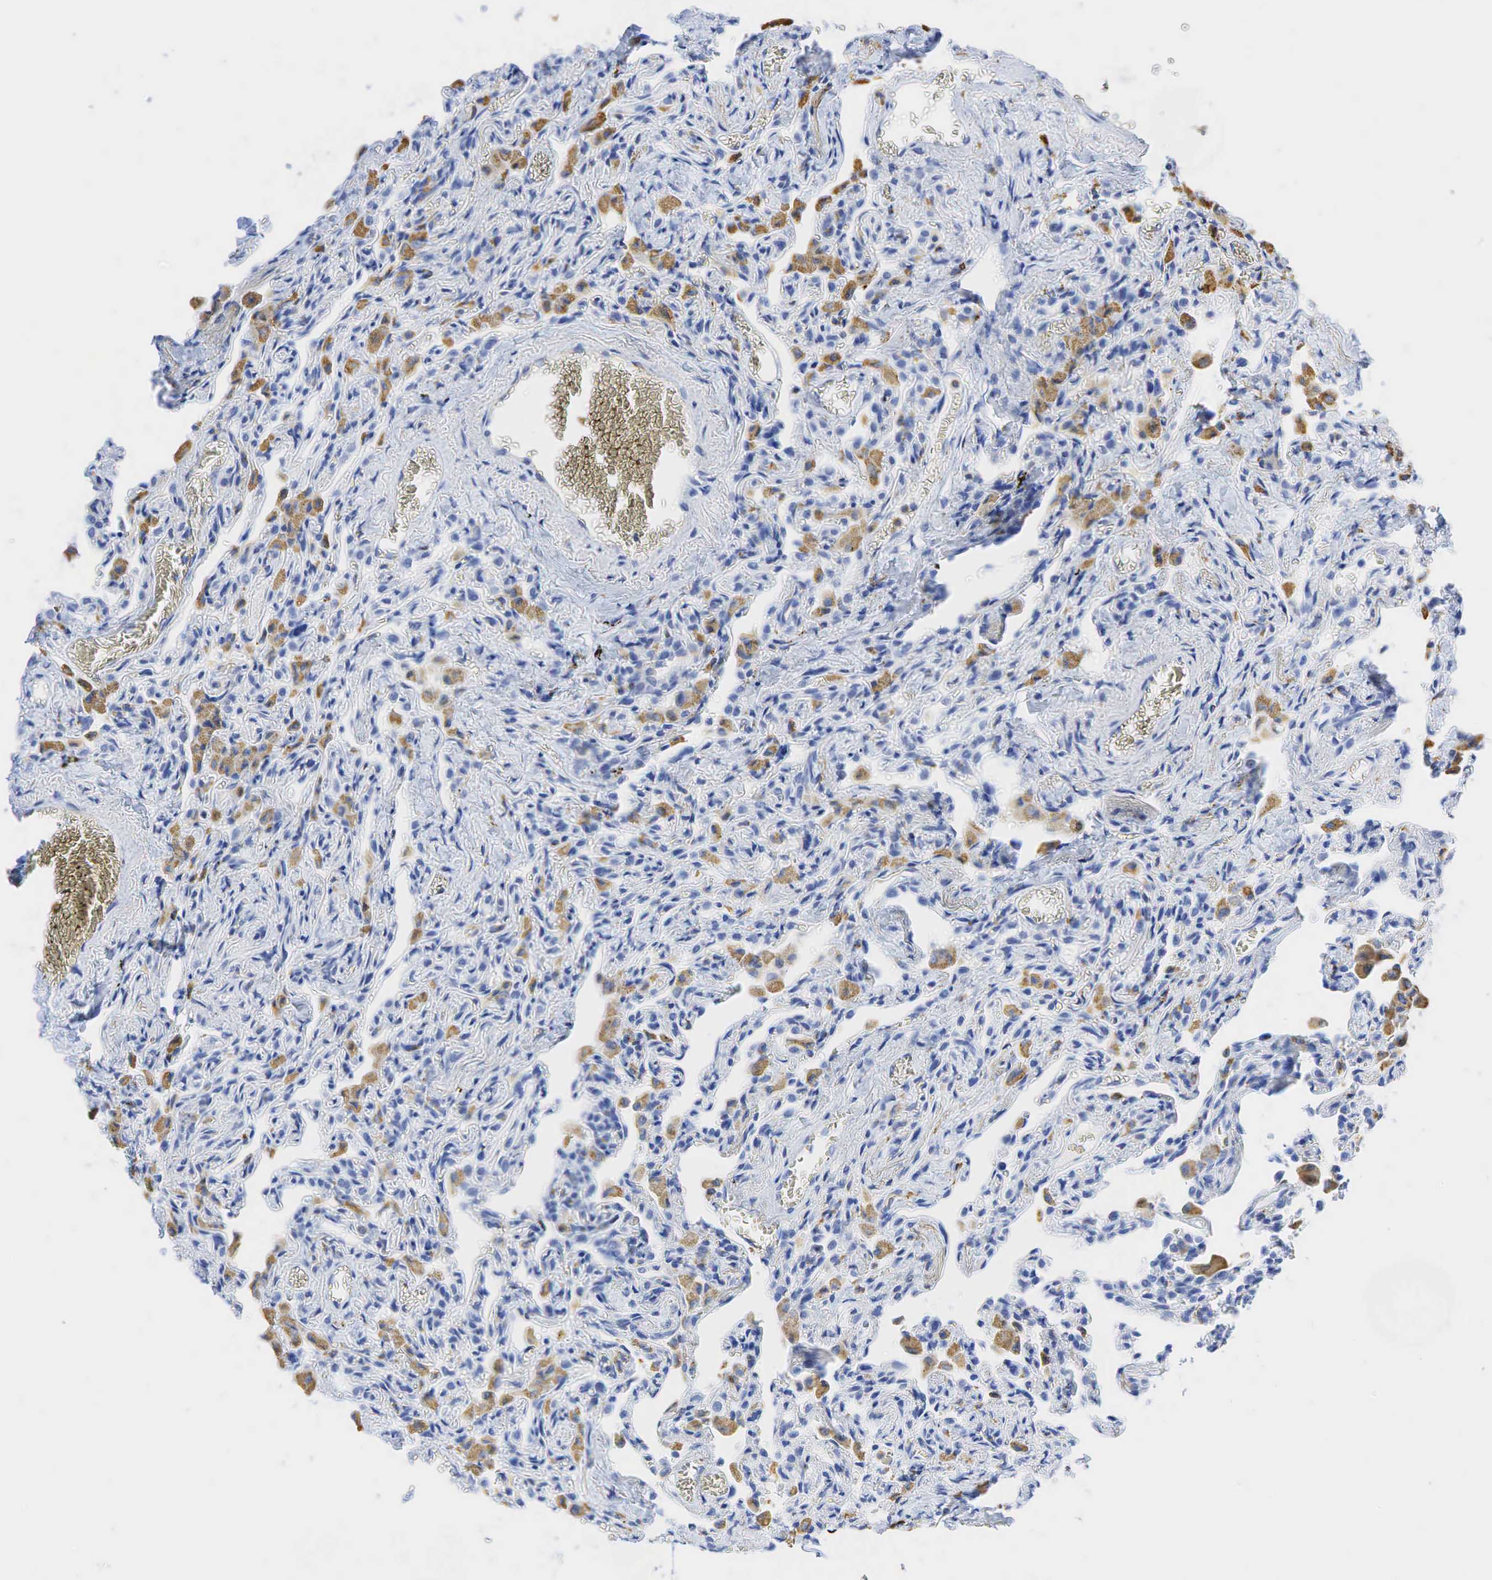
{"staining": {"intensity": "negative", "quantity": "none", "location": "none"}, "tissue": "lung", "cell_type": "Alveolar cells", "image_type": "normal", "snomed": [{"axis": "morphology", "description": "Normal tissue, NOS"}, {"axis": "topography", "description": "Lung"}], "caption": "Immunohistochemistry of normal lung exhibits no staining in alveolar cells. The staining was performed using DAB (3,3'-diaminobenzidine) to visualize the protein expression in brown, while the nuclei were stained in blue with hematoxylin (Magnification: 20x).", "gene": "CD68", "patient": {"sex": "male", "age": 73}}